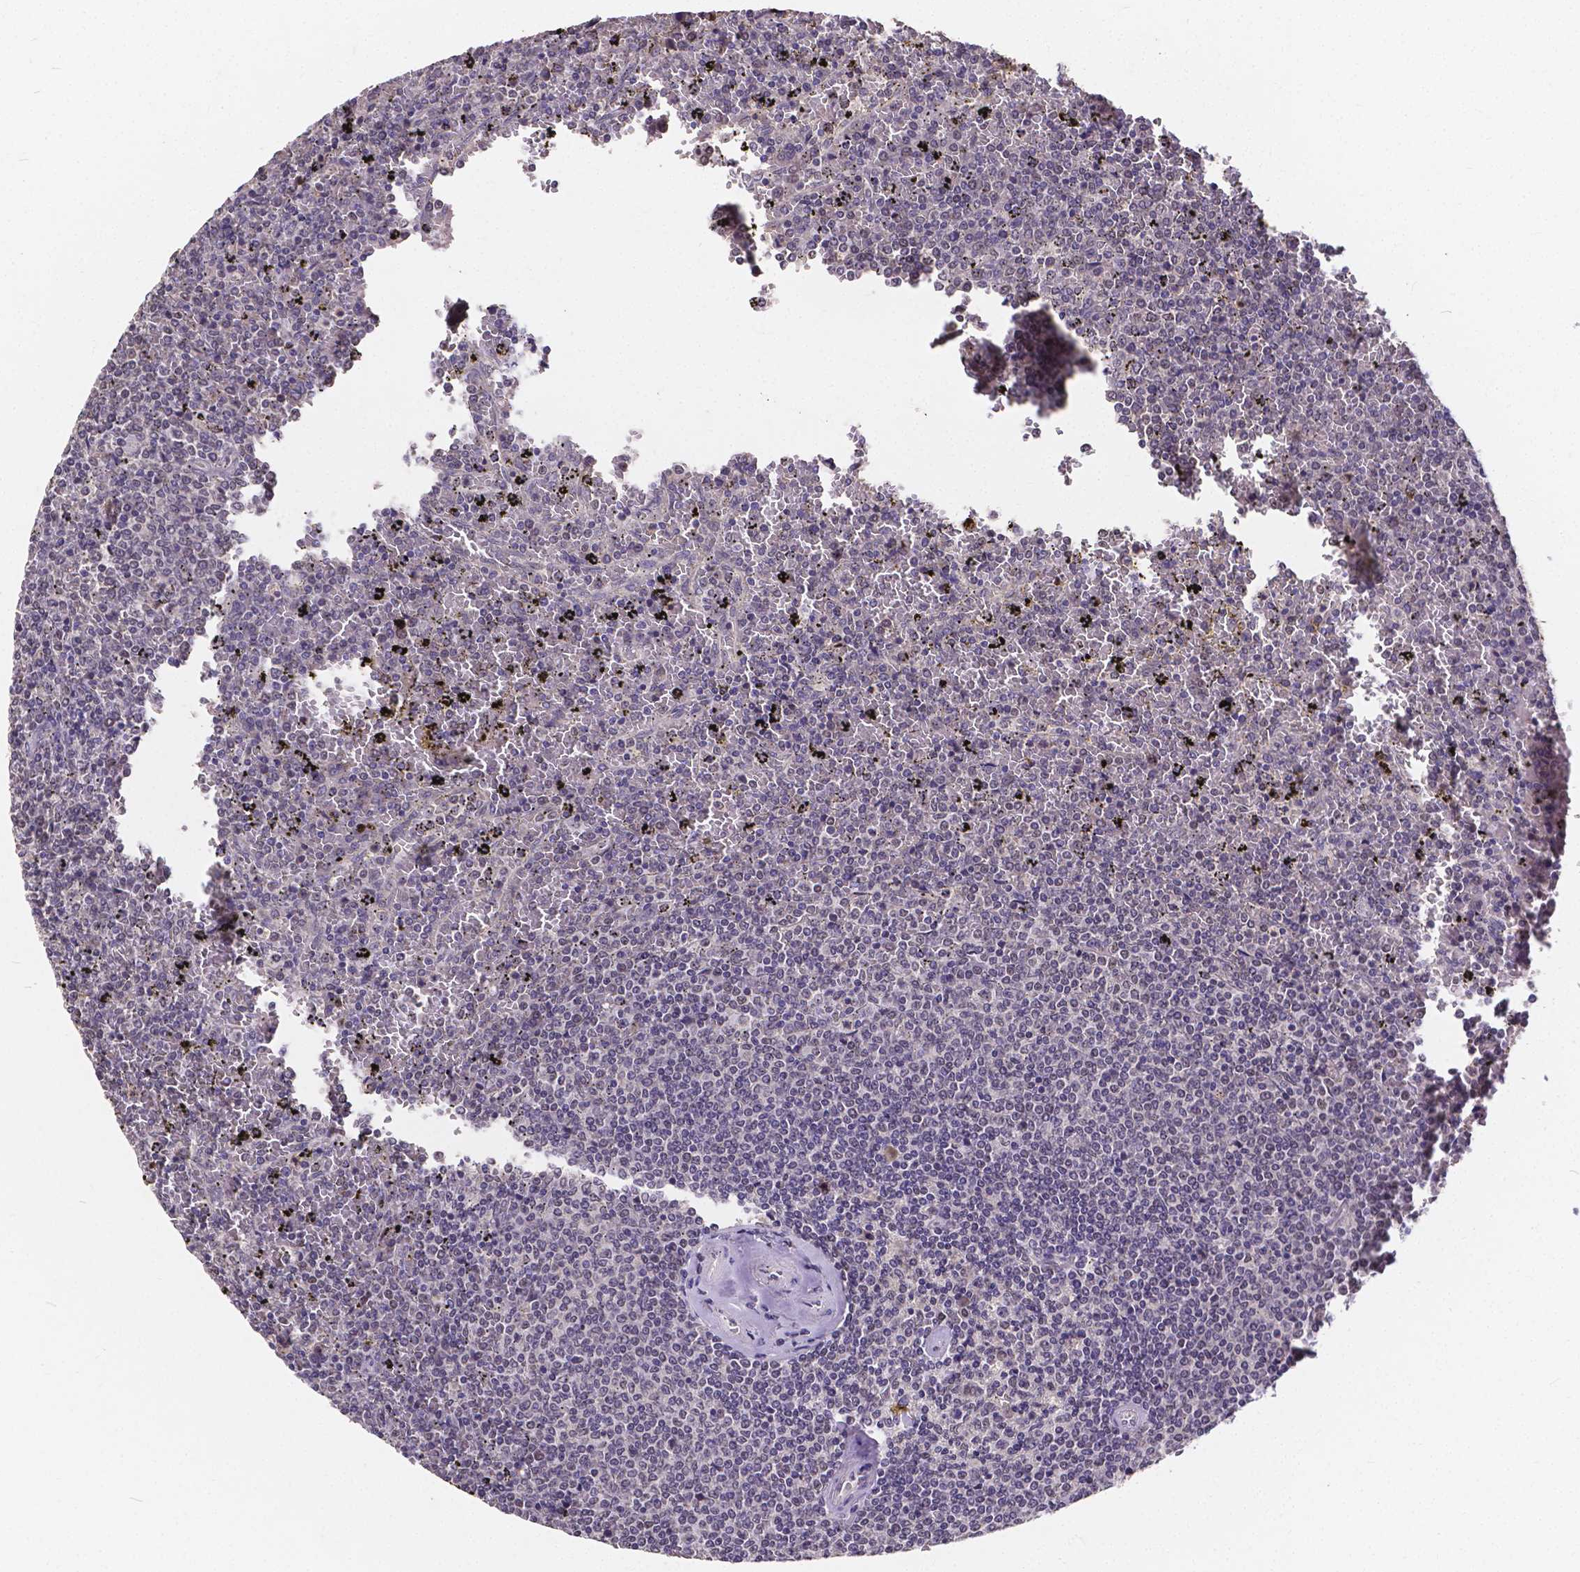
{"staining": {"intensity": "negative", "quantity": "none", "location": "none"}, "tissue": "lymphoma", "cell_type": "Tumor cells", "image_type": "cancer", "snomed": [{"axis": "morphology", "description": "Malignant lymphoma, non-Hodgkin's type, Low grade"}, {"axis": "topography", "description": "Spleen"}], "caption": "Tumor cells show no significant positivity in lymphoma. Nuclei are stained in blue.", "gene": "CTNNA2", "patient": {"sex": "female", "age": 77}}